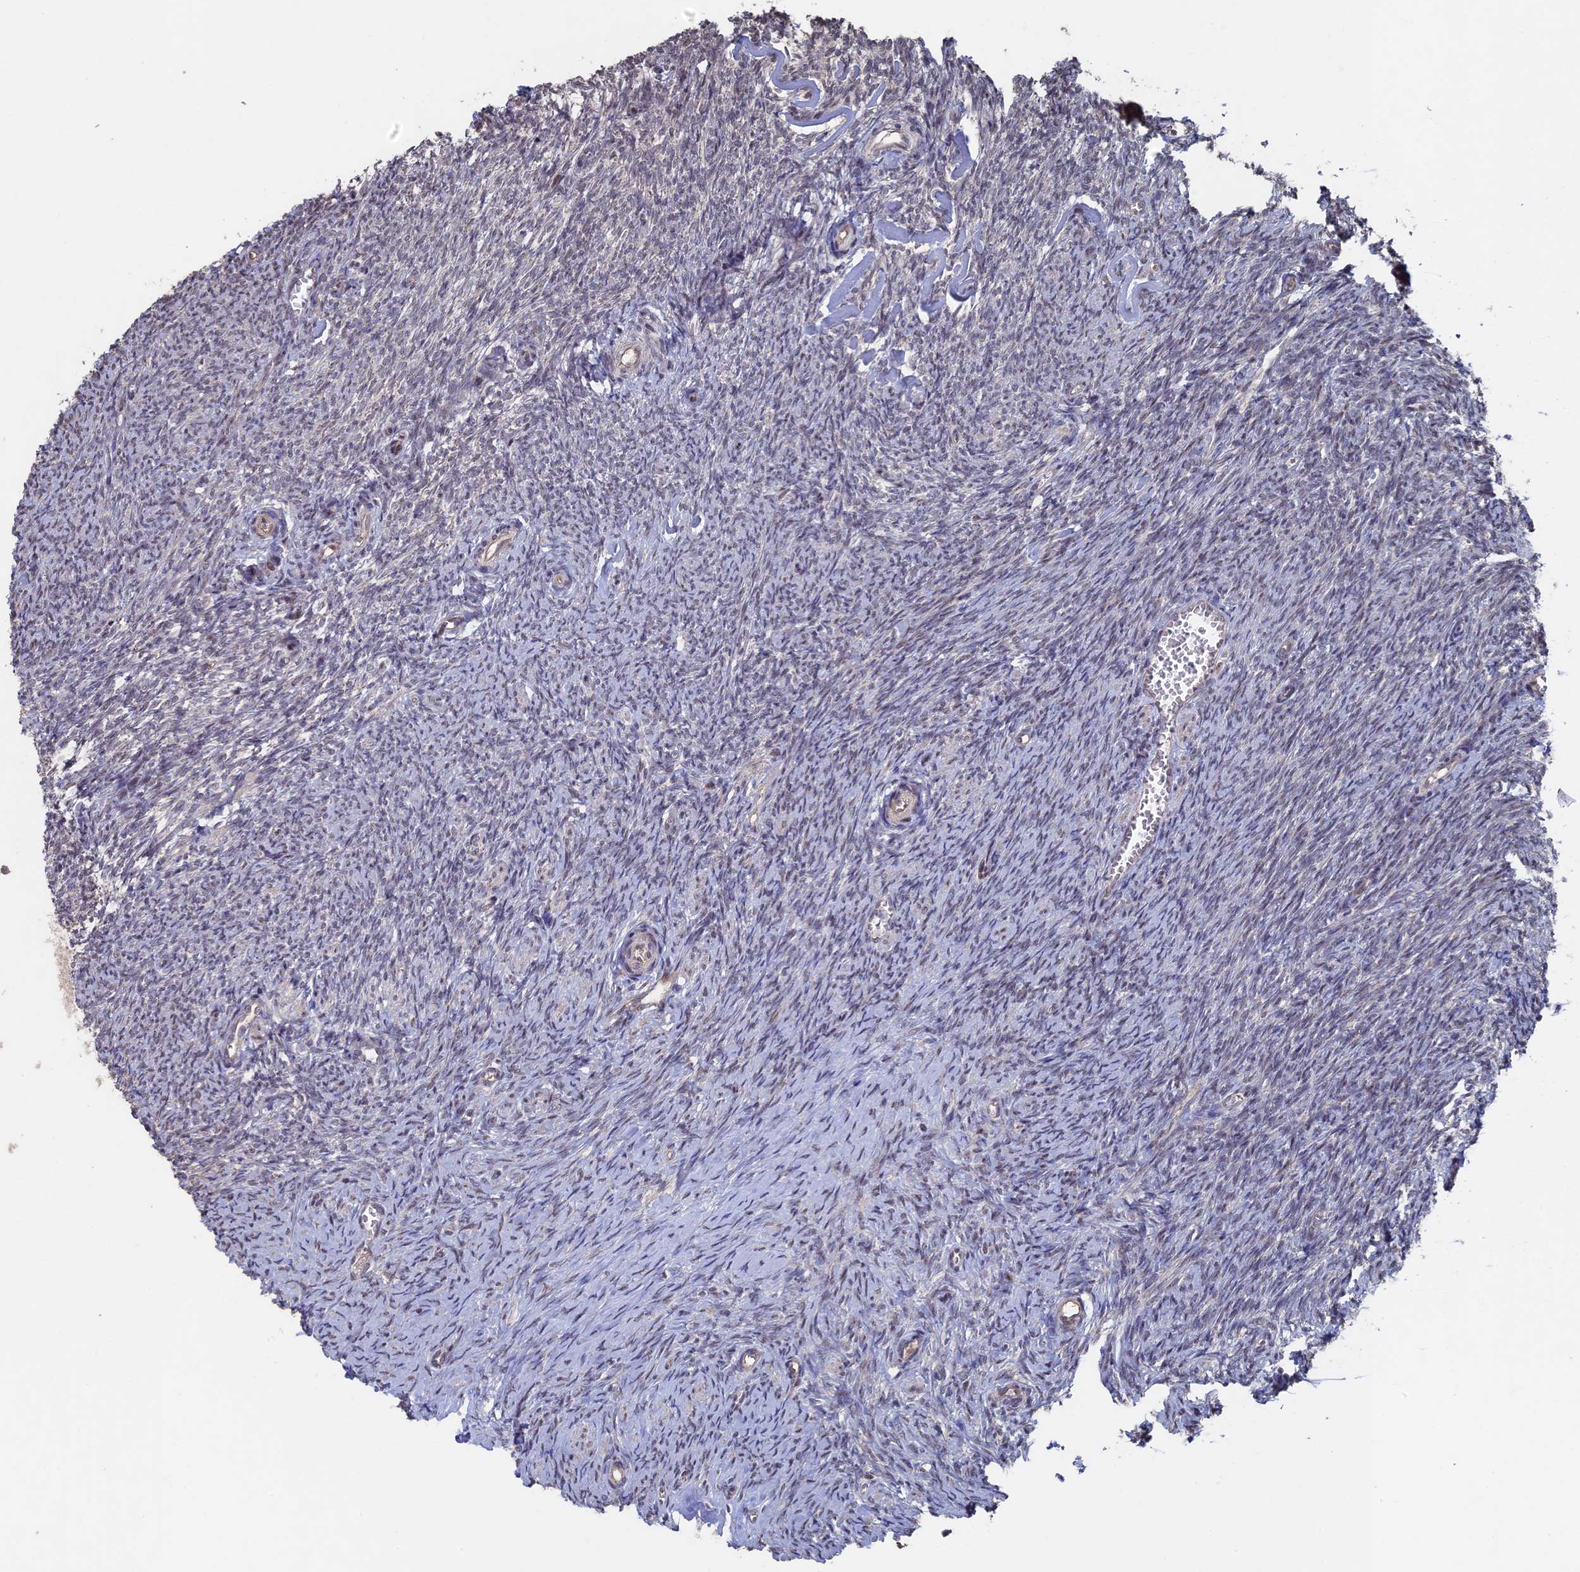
{"staining": {"intensity": "negative", "quantity": "none", "location": "none"}, "tissue": "ovary", "cell_type": "Ovarian stroma cells", "image_type": "normal", "snomed": [{"axis": "morphology", "description": "Normal tissue, NOS"}, {"axis": "topography", "description": "Ovary"}], "caption": "High power microscopy image of an immunohistochemistry image of unremarkable ovary, revealing no significant positivity in ovarian stroma cells.", "gene": "KIAA1328", "patient": {"sex": "female", "age": 44}}